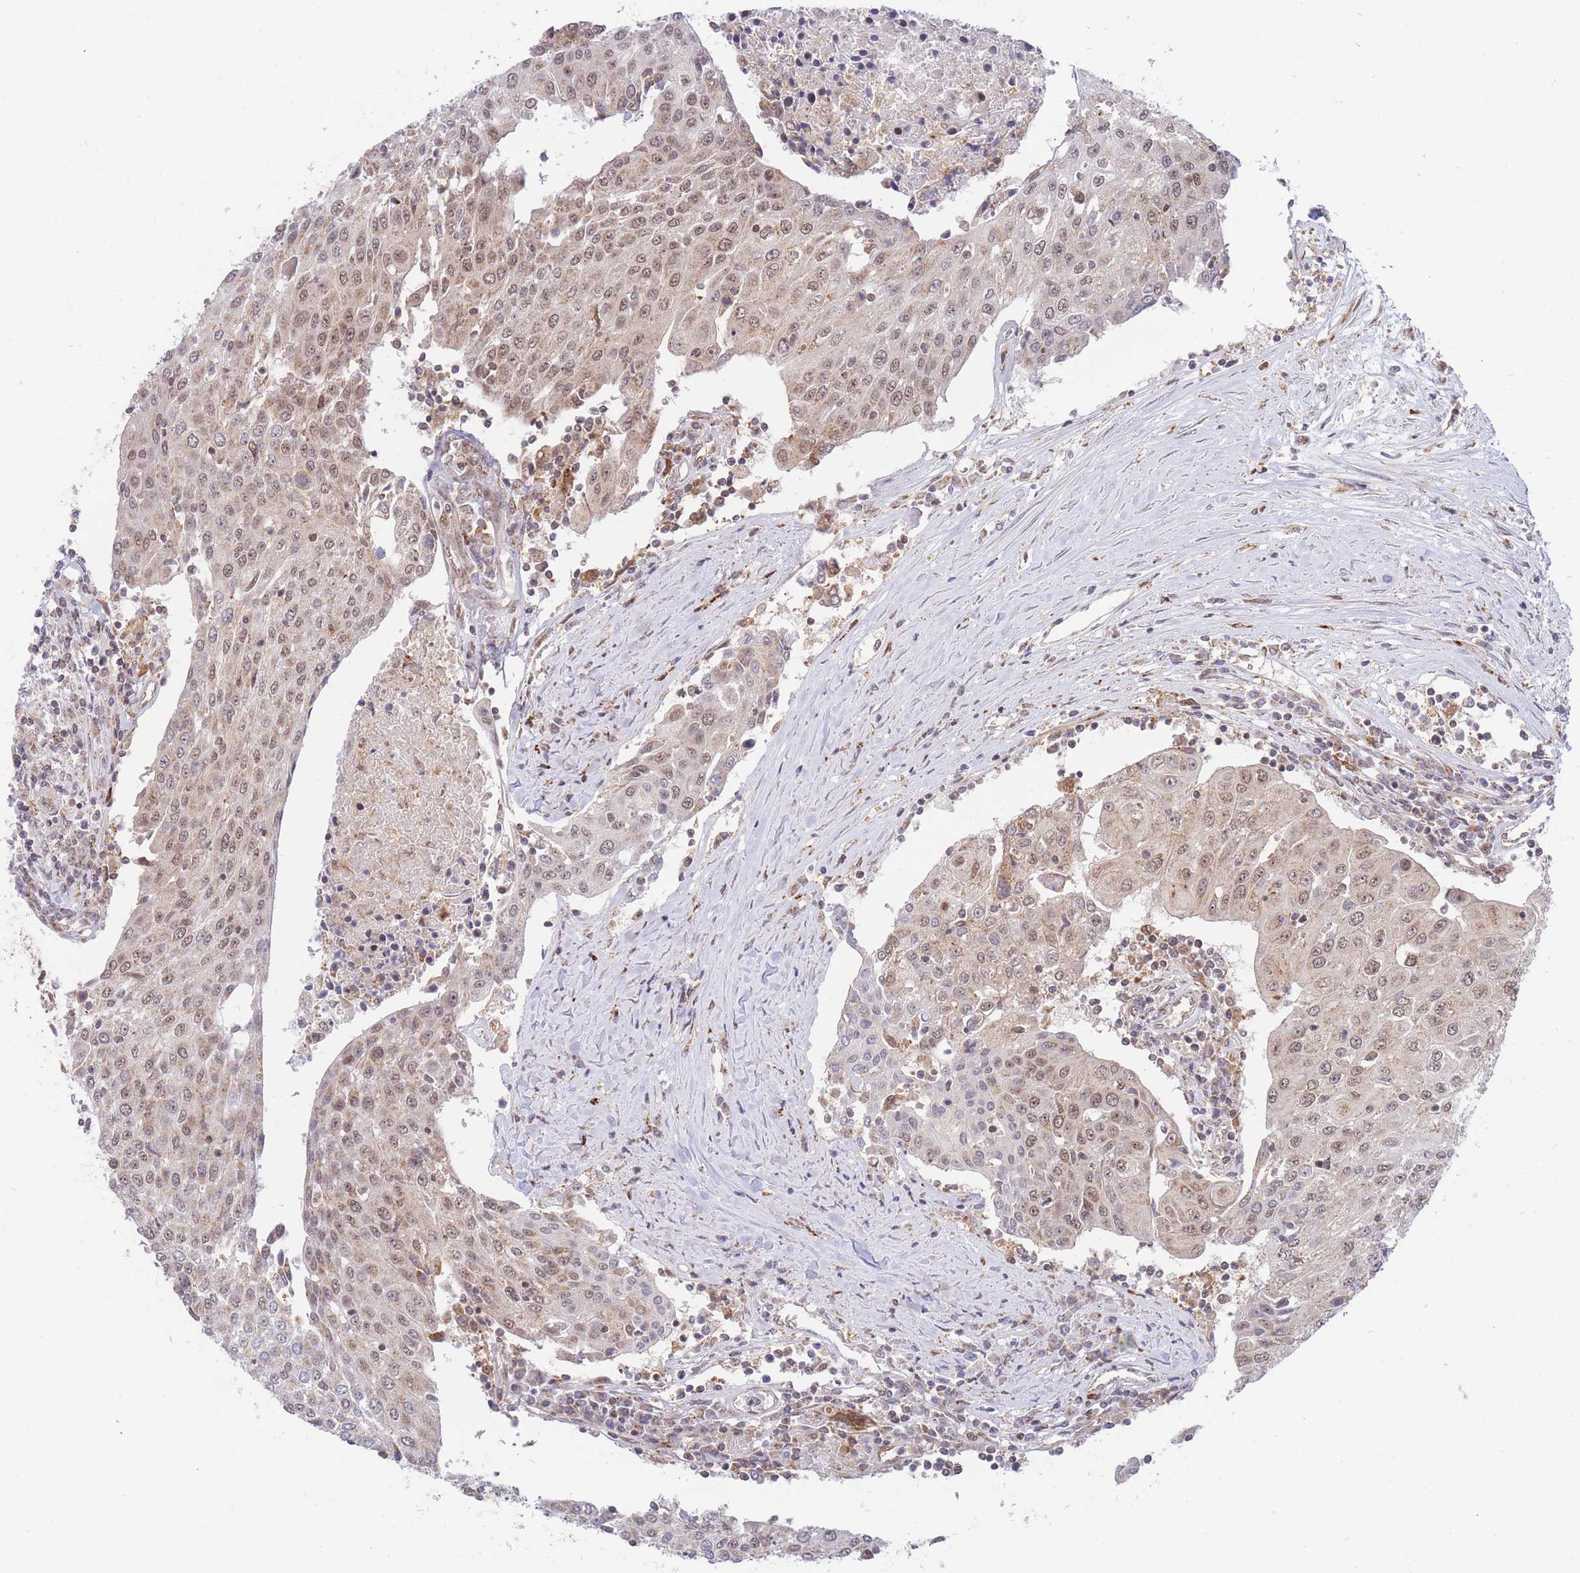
{"staining": {"intensity": "weak", "quantity": ">75%", "location": "nuclear"}, "tissue": "urothelial cancer", "cell_type": "Tumor cells", "image_type": "cancer", "snomed": [{"axis": "morphology", "description": "Urothelial carcinoma, High grade"}, {"axis": "topography", "description": "Urinary bladder"}], "caption": "Urothelial cancer tissue demonstrates weak nuclear staining in about >75% of tumor cells, visualized by immunohistochemistry. (Brightfield microscopy of DAB IHC at high magnification).", "gene": "BOD1L1", "patient": {"sex": "female", "age": 85}}